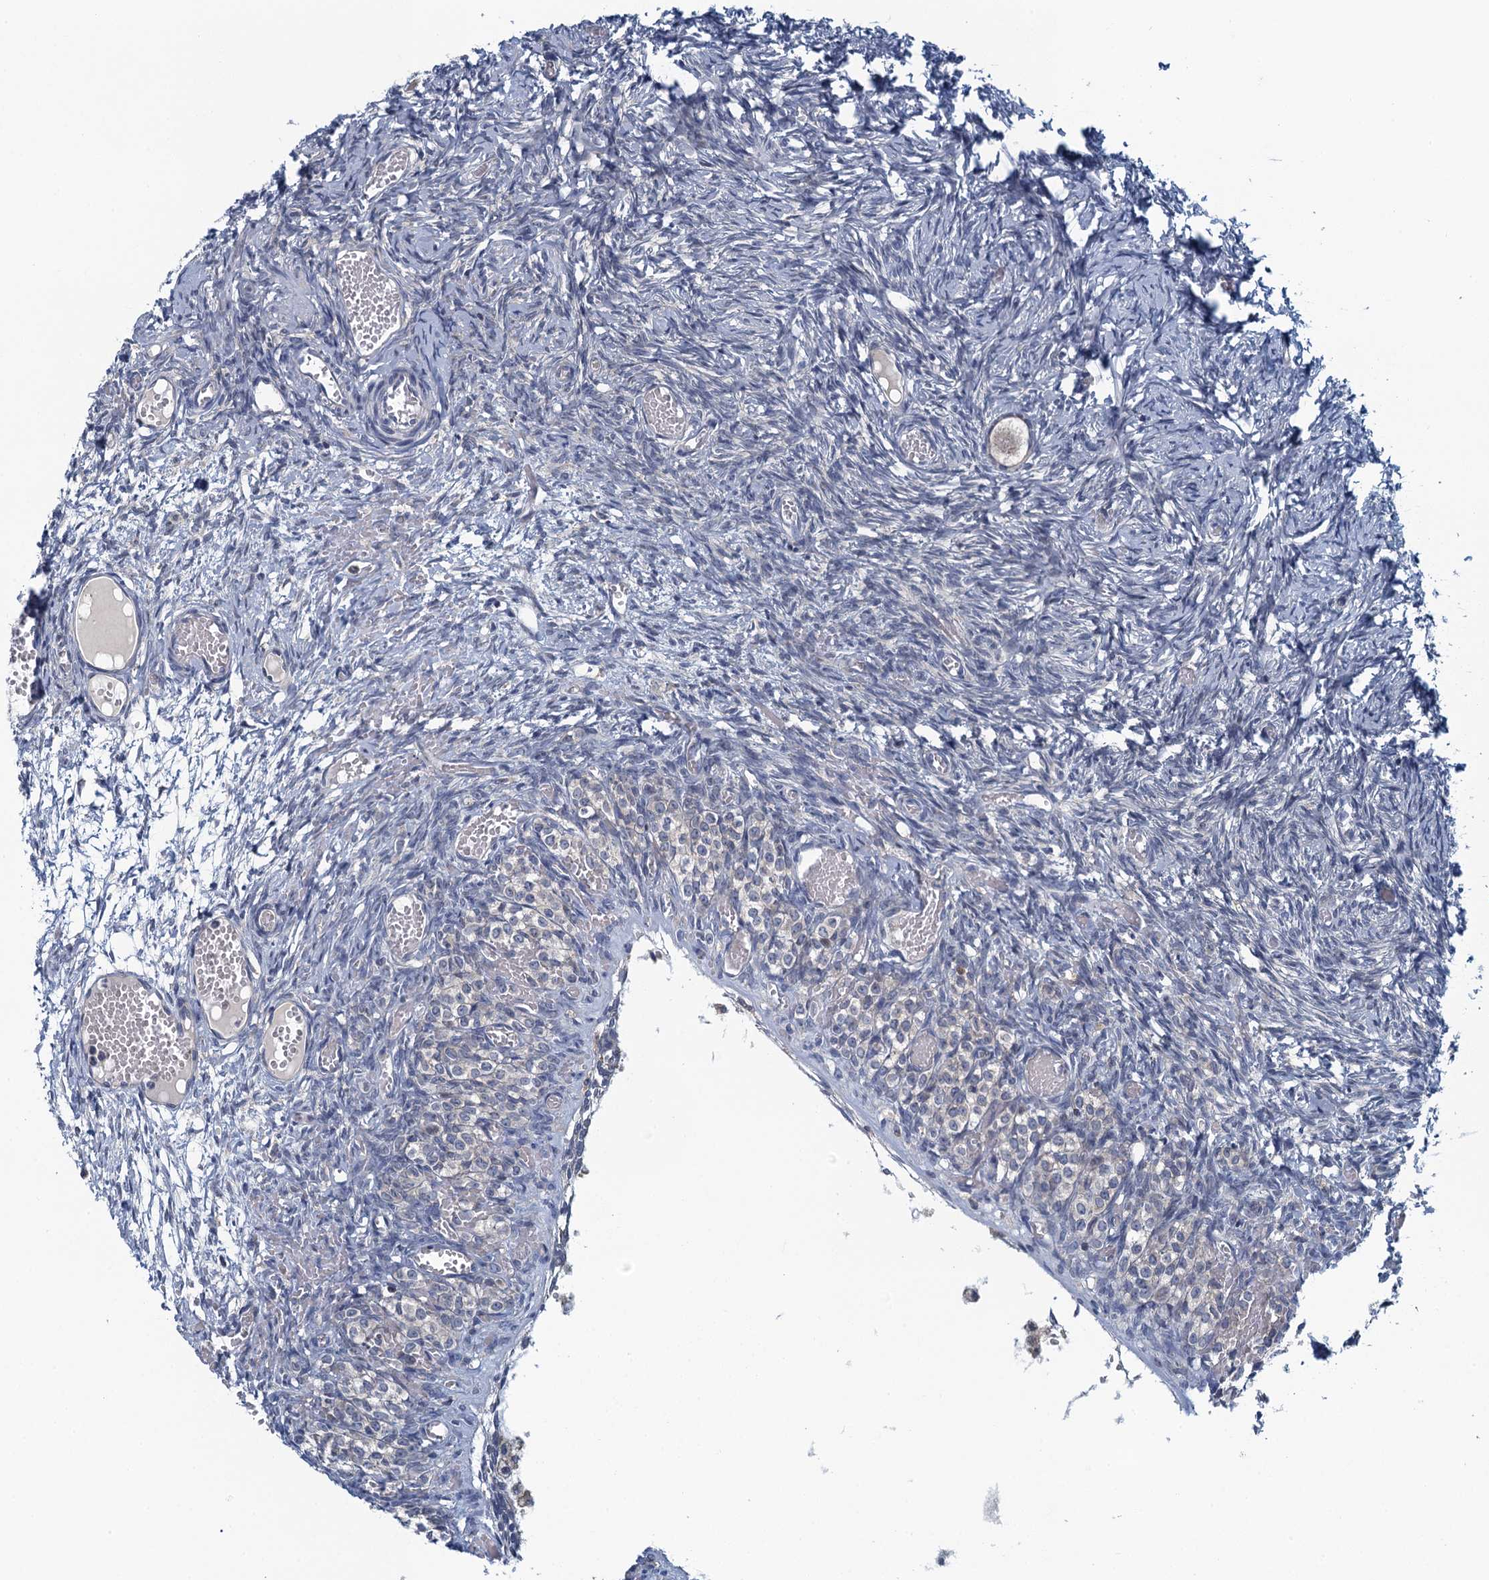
{"staining": {"intensity": "negative", "quantity": "none", "location": "none"}, "tissue": "ovary", "cell_type": "Follicle cells", "image_type": "normal", "snomed": [{"axis": "morphology", "description": "Adenocarcinoma, NOS"}, {"axis": "topography", "description": "Endometrium"}], "caption": "This is a photomicrograph of immunohistochemistry (IHC) staining of benign ovary, which shows no positivity in follicle cells. (DAB IHC with hematoxylin counter stain).", "gene": "NCKAP1L", "patient": {"sex": "female", "age": 32}}